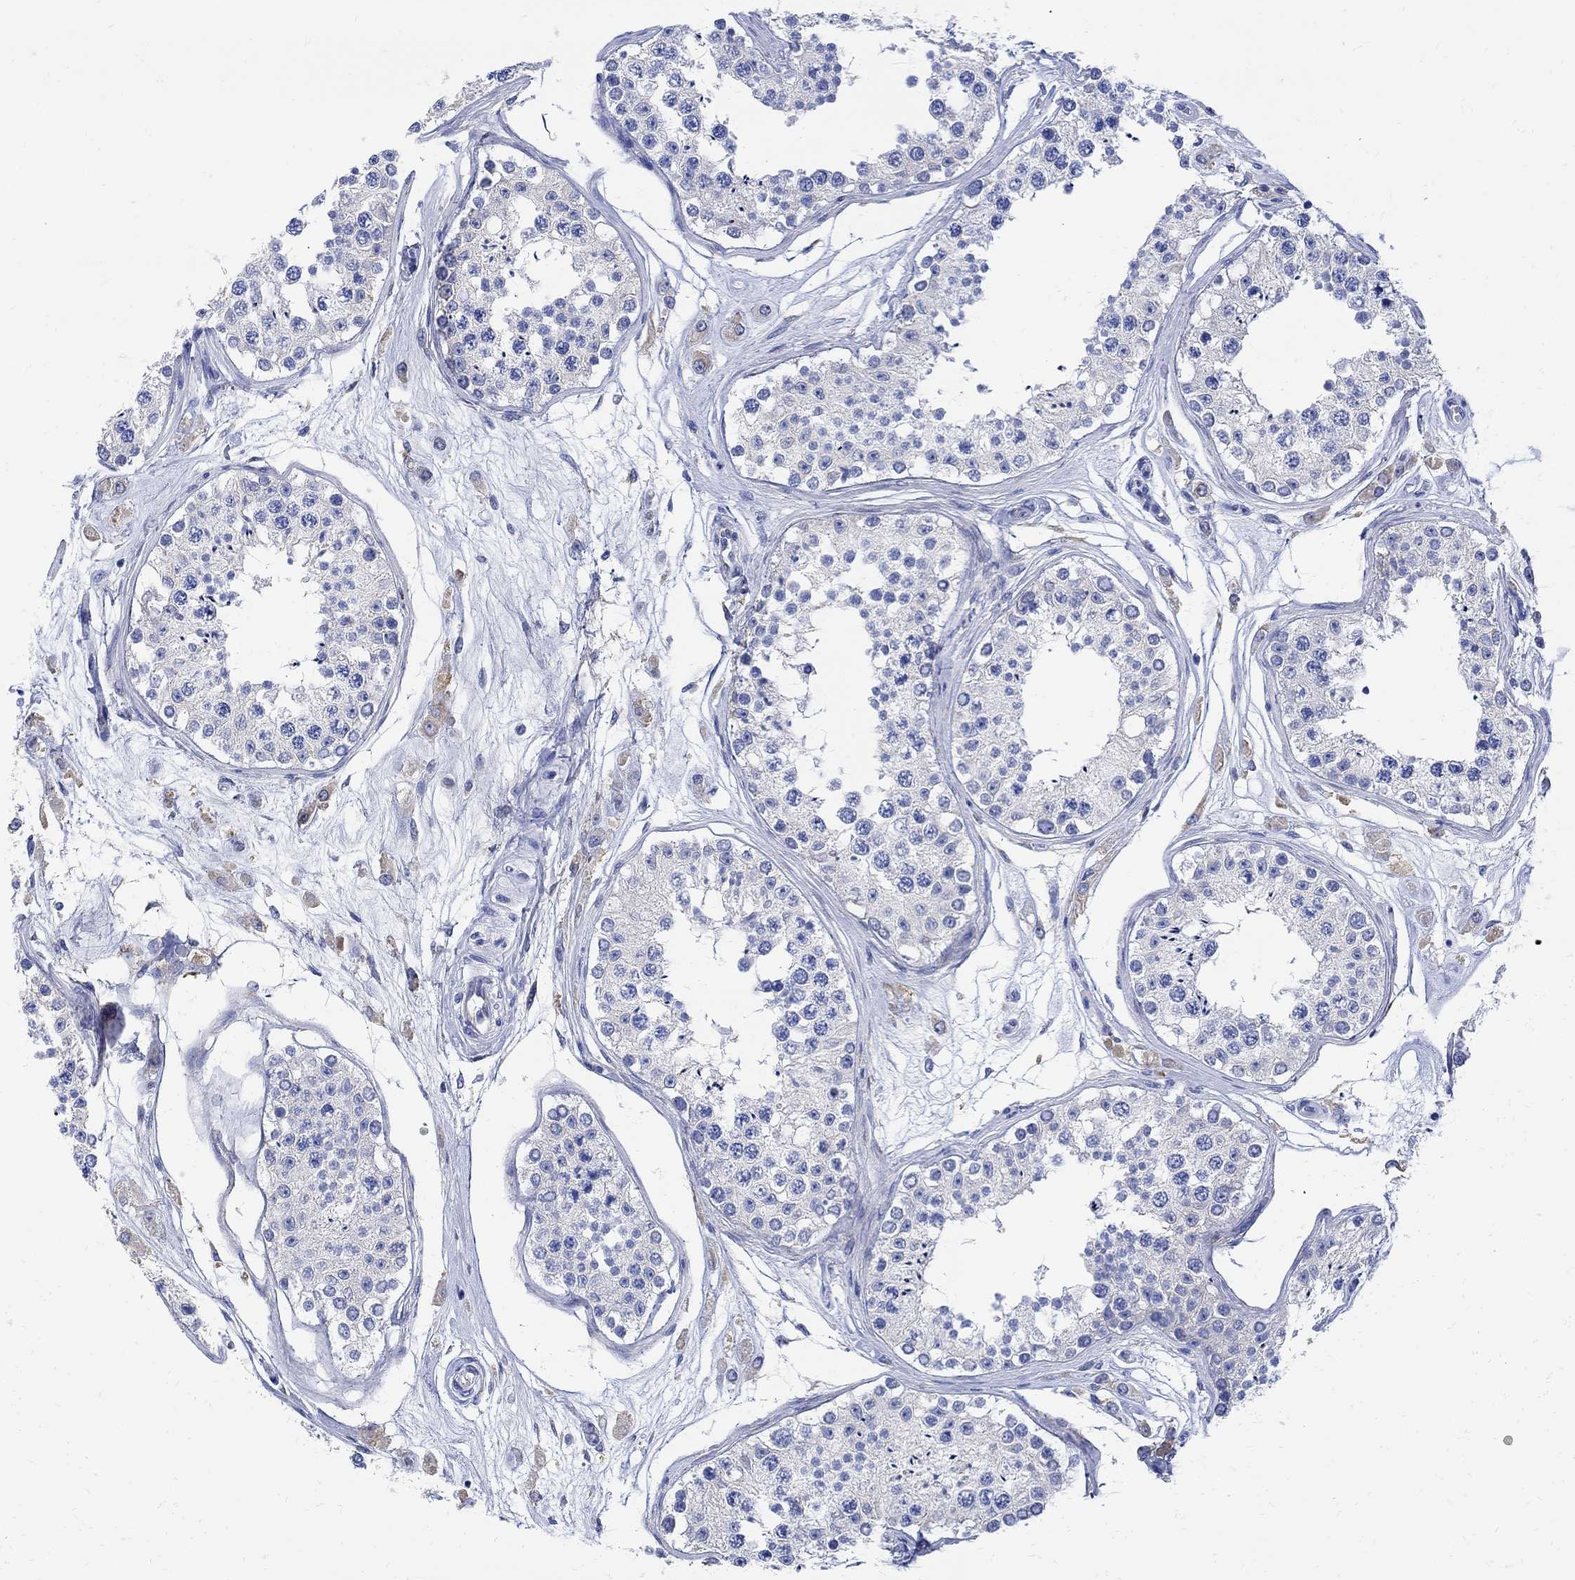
{"staining": {"intensity": "negative", "quantity": "none", "location": "none"}, "tissue": "testis", "cell_type": "Cells in seminiferous ducts", "image_type": "normal", "snomed": [{"axis": "morphology", "description": "Normal tissue, NOS"}, {"axis": "topography", "description": "Testis"}], "caption": "This is a image of IHC staining of normal testis, which shows no positivity in cells in seminiferous ducts. (DAB IHC with hematoxylin counter stain).", "gene": "MYL1", "patient": {"sex": "male", "age": 25}}